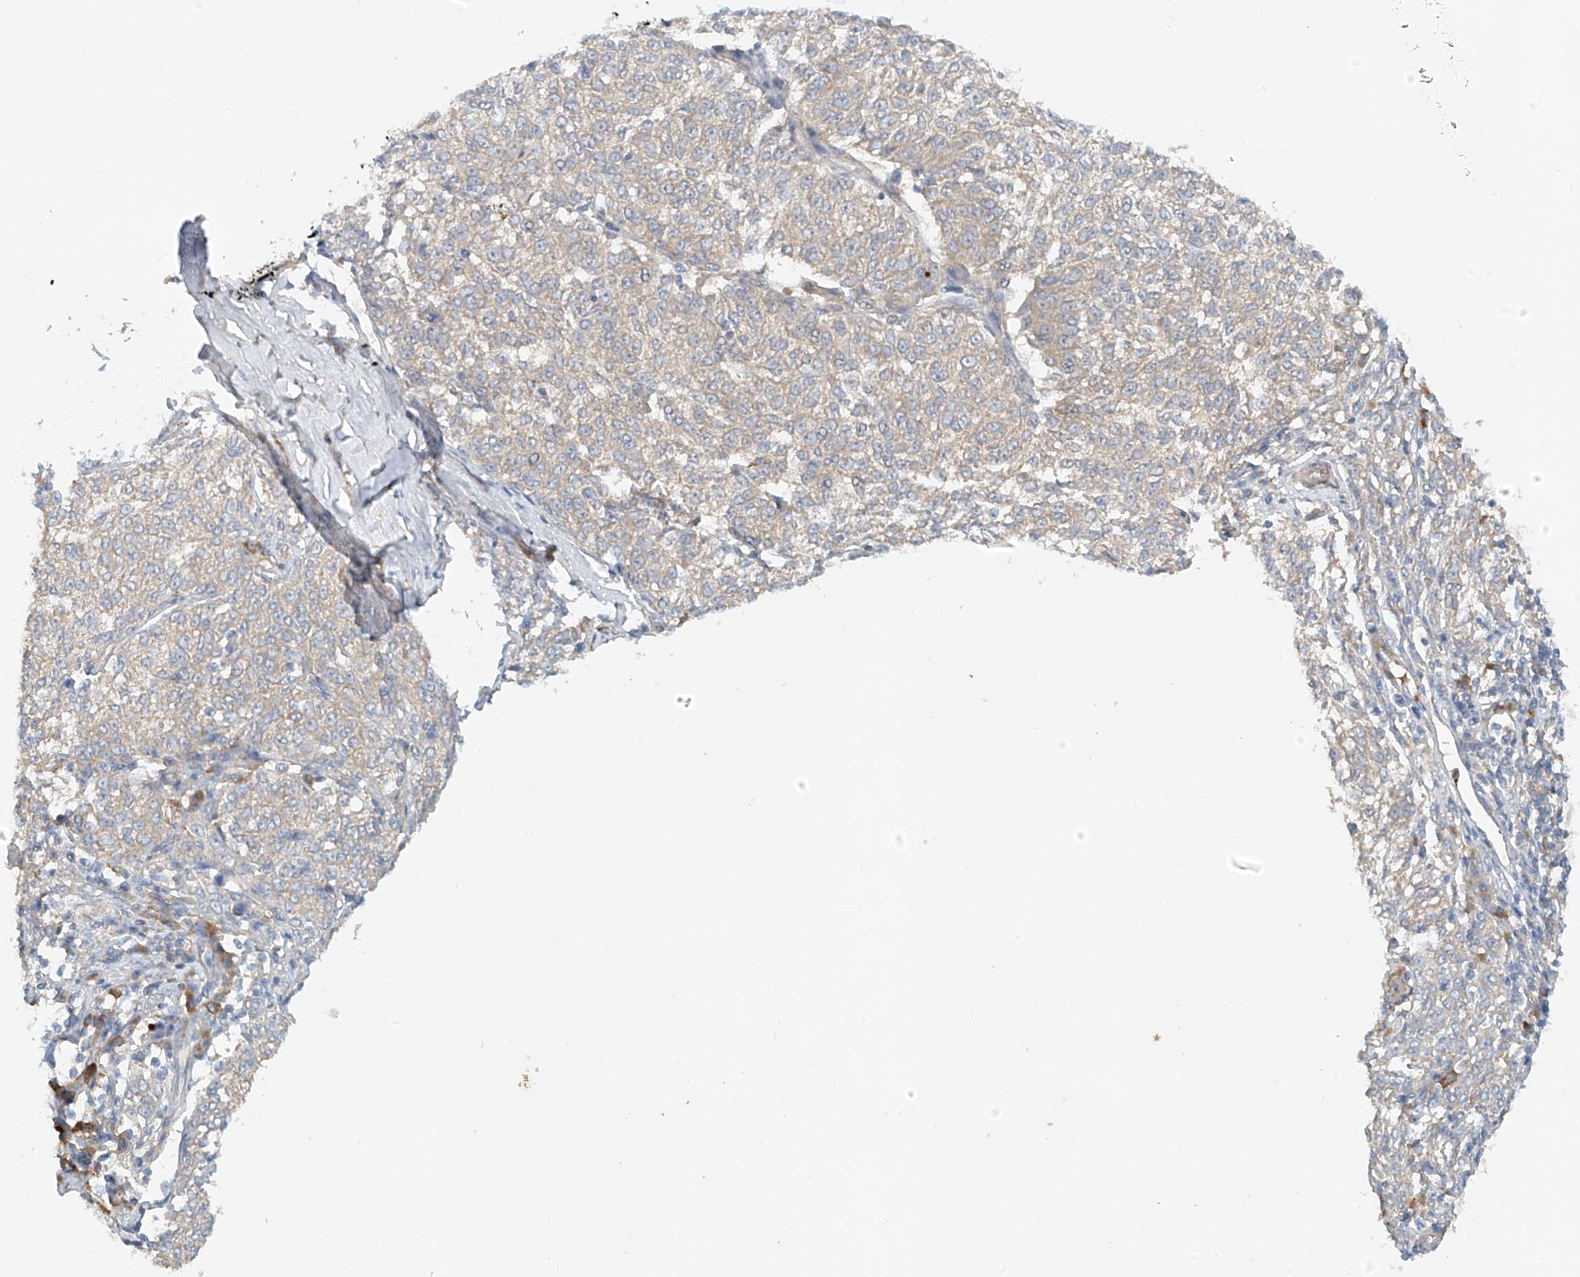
{"staining": {"intensity": "weak", "quantity": "25%-75%", "location": "cytoplasmic/membranous"}, "tissue": "melanoma", "cell_type": "Tumor cells", "image_type": "cancer", "snomed": [{"axis": "morphology", "description": "Malignant melanoma, NOS"}, {"axis": "topography", "description": "Skin"}], "caption": "Human malignant melanoma stained for a protein (brown) exhibits weak cytoplasmic/membranous positive positivity in approximately 25%-75% of tumor cells.", "gene": "LYRM9", "patient": {"sex": "female", "age": 72}}